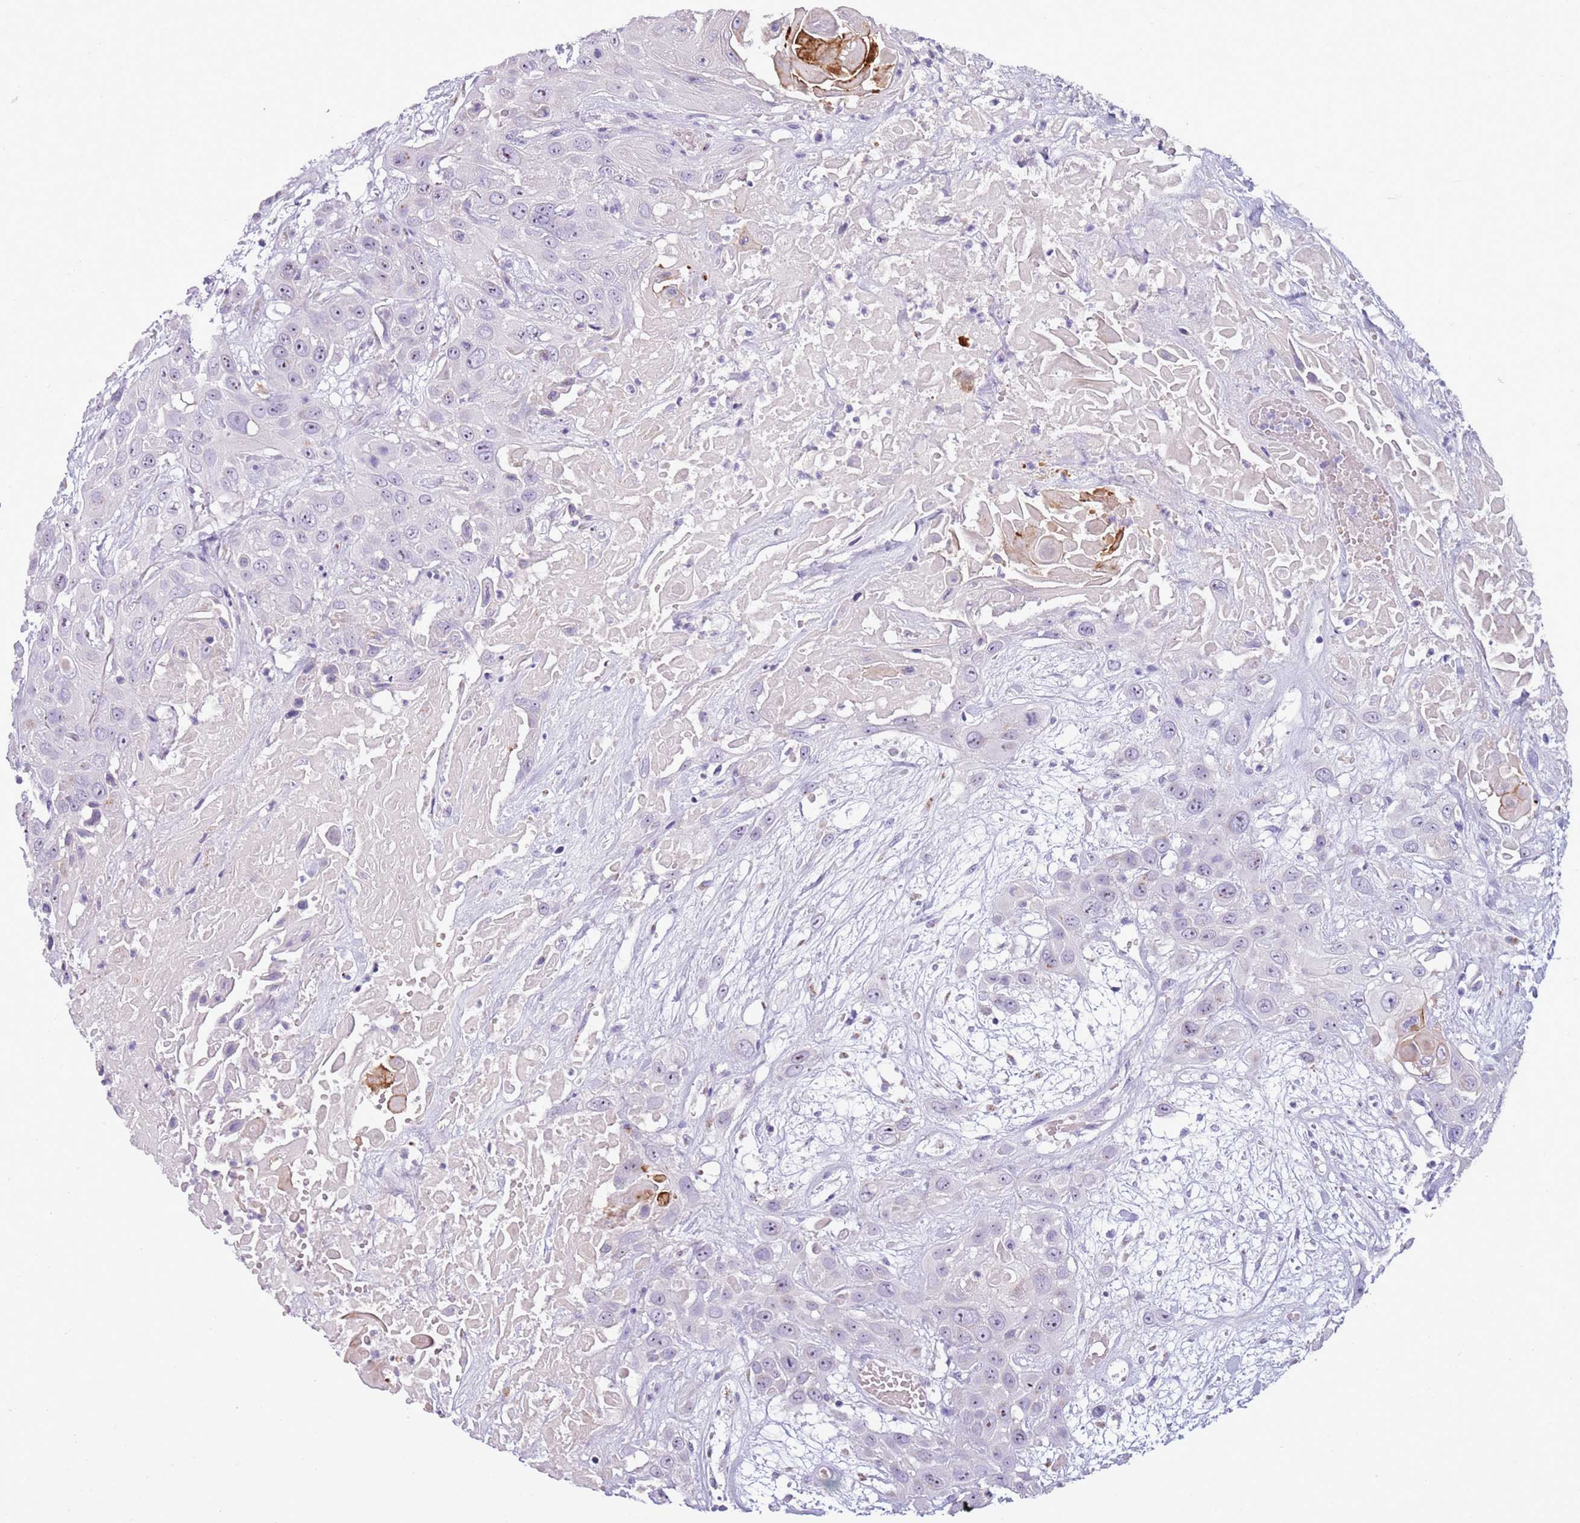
{"staining": {"intensity": "negative", "quantity": "none", "location": "none"}, "tissue": "head and neck cancer", "cell_type": "Tumor cells", "image_type": "cancer", "snomed": [{"axis": "morphology", "description": "Squamous cell carcinoma, NOS"}, {"axis": "topography", "description": "Head-Neck"}], "caption": "An IHC photomicrograph of head and neck cancer (squamous cell carcinoma) is shown. There is no staining in tumor cells of head and neck cancer (squamous cell carcinoma).", "gene": "NBPF6", "patient": {"sex": "male", "age": 81}}